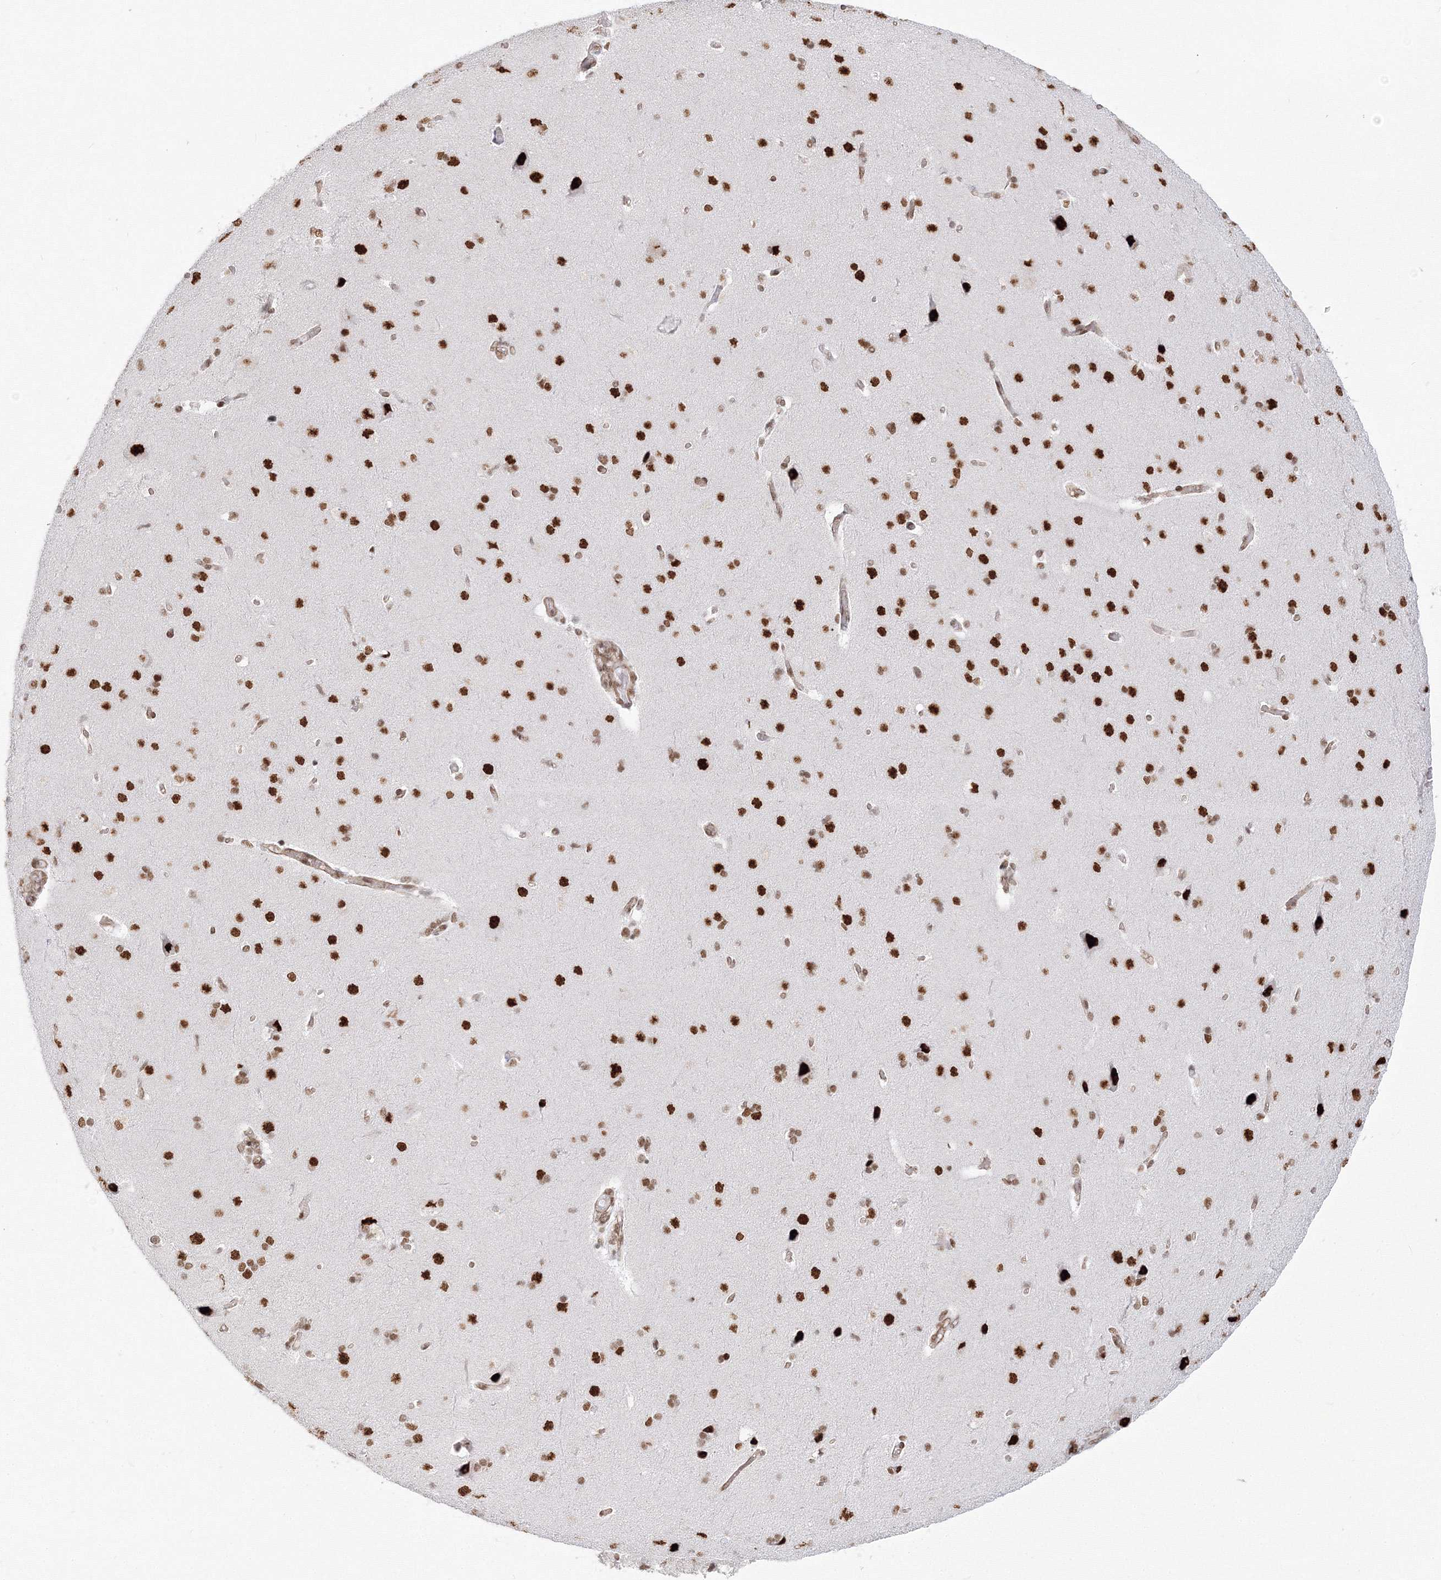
{"staining": {"intensity": "moderate", "quantity": ">75%", "location": "cytoplasmic/membranous,nuclear"}, "tissue": "cerebral cortex", "cell_type": "Endothelial cells", "image_type": "normal", "snomed": [{"axis": "morphology", "description": "Normal tissue, NOS"}, {"axis": "topography", "description": "Cerebral cortex"}], "caption": "The micrograph reveals immunohistochemical staining of normal cerebral cortex. There is moderate cytoplasmic/membranous,nuclear staining is identified in about >75% of endothelial cells.", "gene": "ZNF638", "patient": {"sex": "male", "age": 62}}